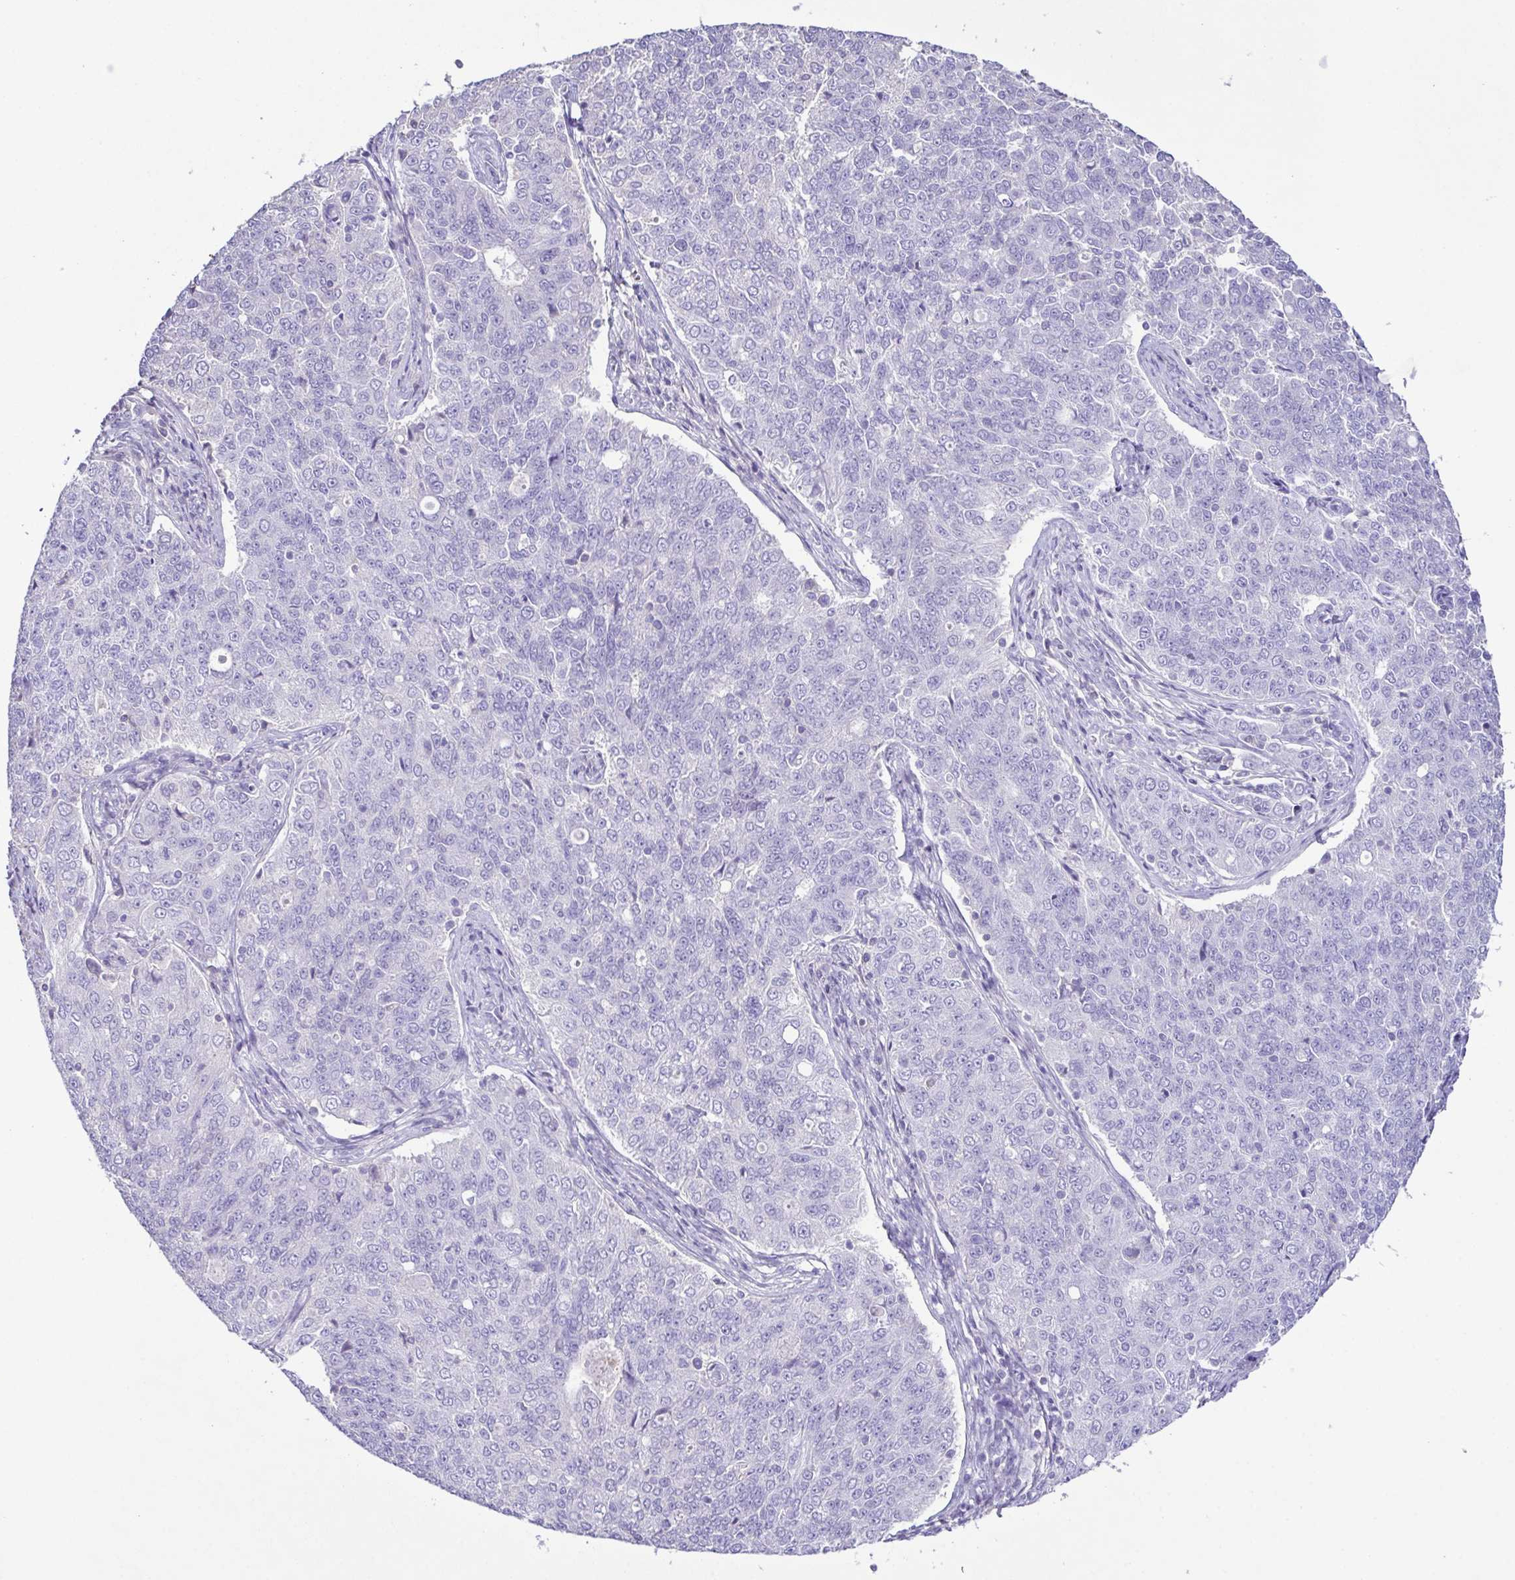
{"staining": {"intensity": "negative", "quantity": "none", "location": "none"}, "tissue": "endometrial cancer", "cell_type": "Tumor cells", "image_type": "cancer", "snomed": [{"axis": "morphology", "description": "Adenocarcinoma, NOS"}, {"axis": "topography", "description": "Endometrium"}], "caption": "A histopathology image of human endometrial adenocarcinoma is negative for staining in tumor cells. (DAB (3,3'-diaminobenzidine) IHC with hematoxylin counter stain).", "gene": "MARCO", "patient": {"sex": "female", "age": 43}}